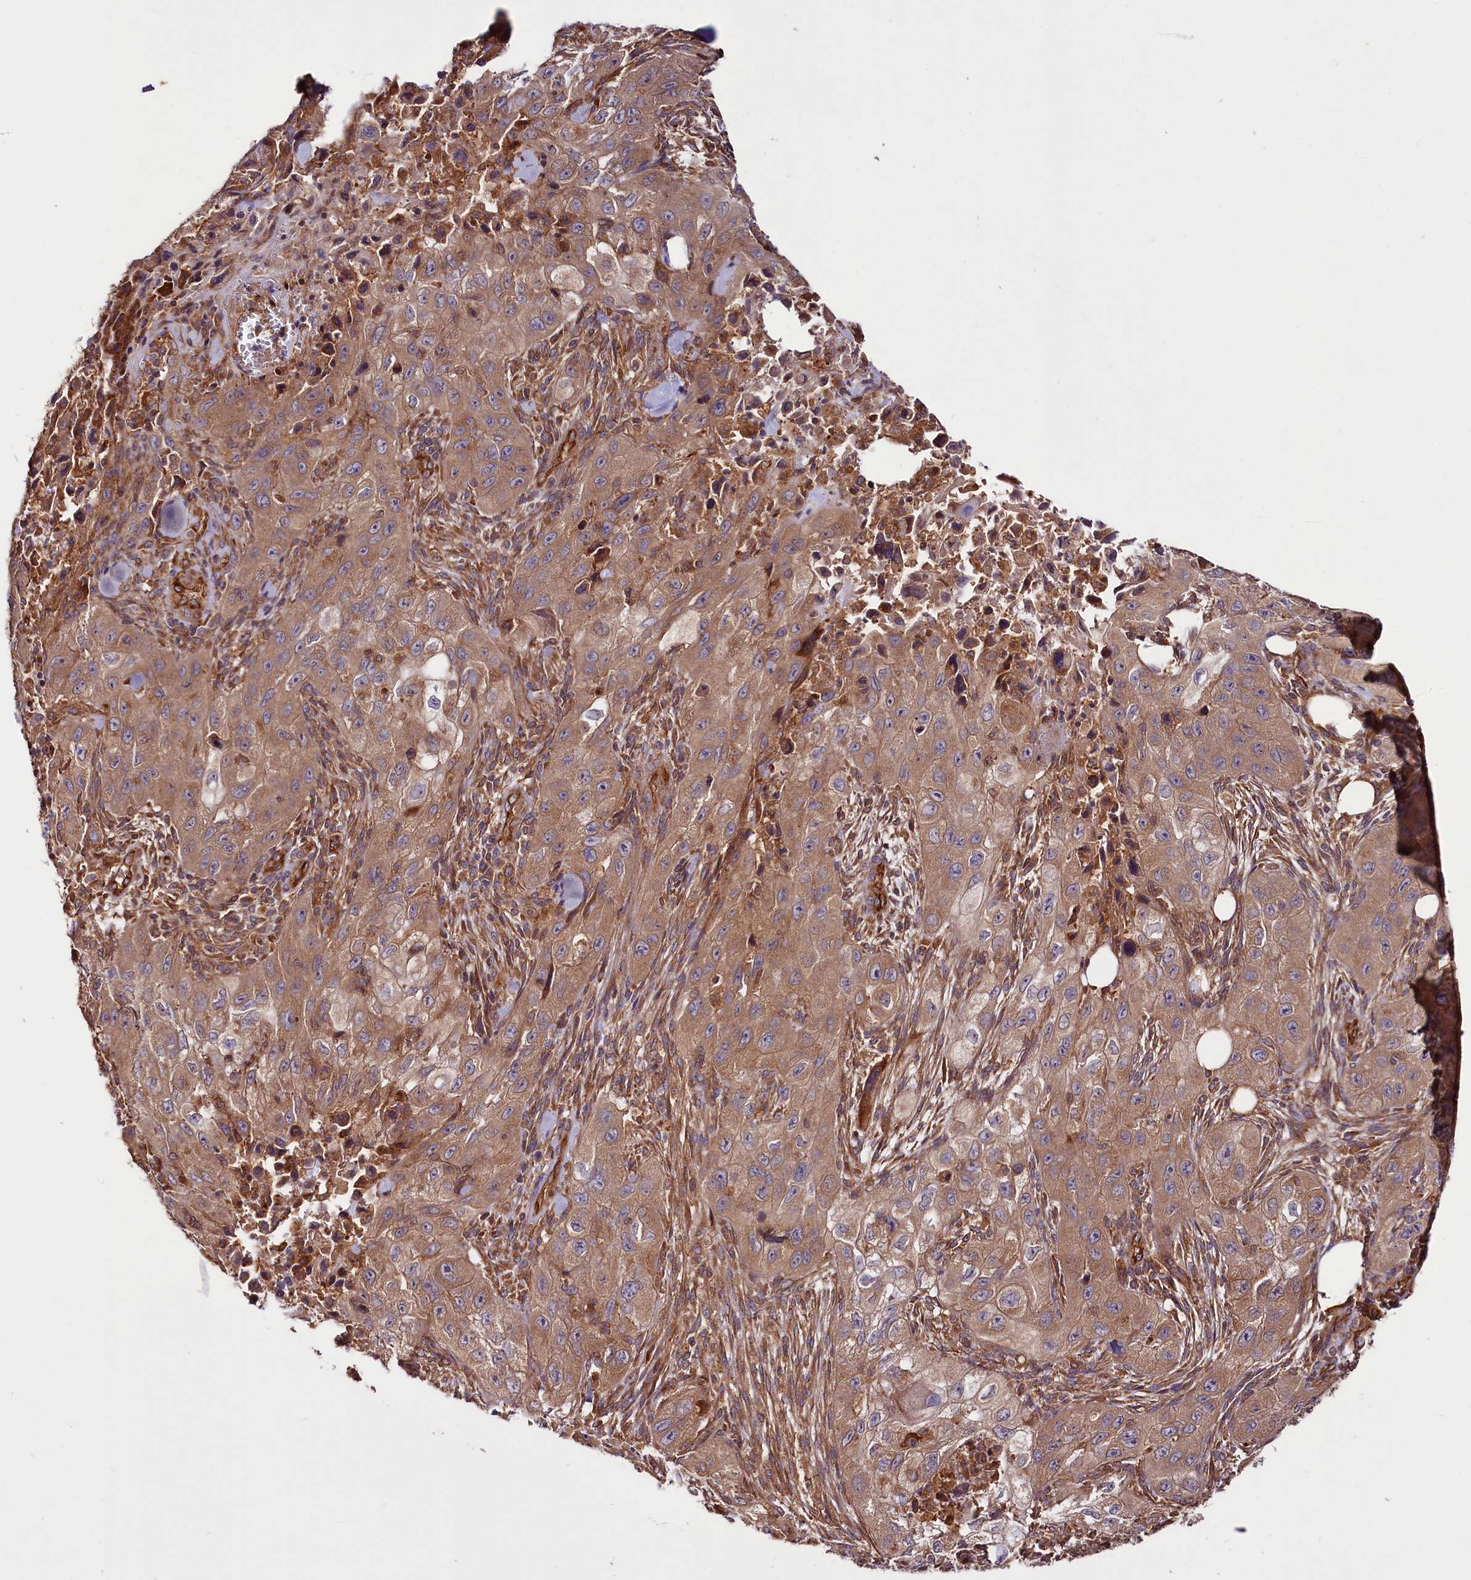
{"staining": {"intensity": "moderate", "quantity": ">75%", "location": "cytoplasmic/membranous"}, "tissue": "skin cancer", "cell_type": "Tumor cells", "image_type": "cancer", "snomed": [{"axis": "morphology", "description": "Squamous cell carcinoma, NOS"}, {"axis": "topography", "description": "Skin"}, {"axis": "topography", "description": "Subcutis"}], "caption": "Approximately >75% of tumor cells in human skin cancer (squamous cell carcinoma) display moderate cytoplasmic/membranous protein expression as visualized by brown immunohistochemical staining.", "gene": "CEP295", "patient": {"sex": "male", "age": 73}}